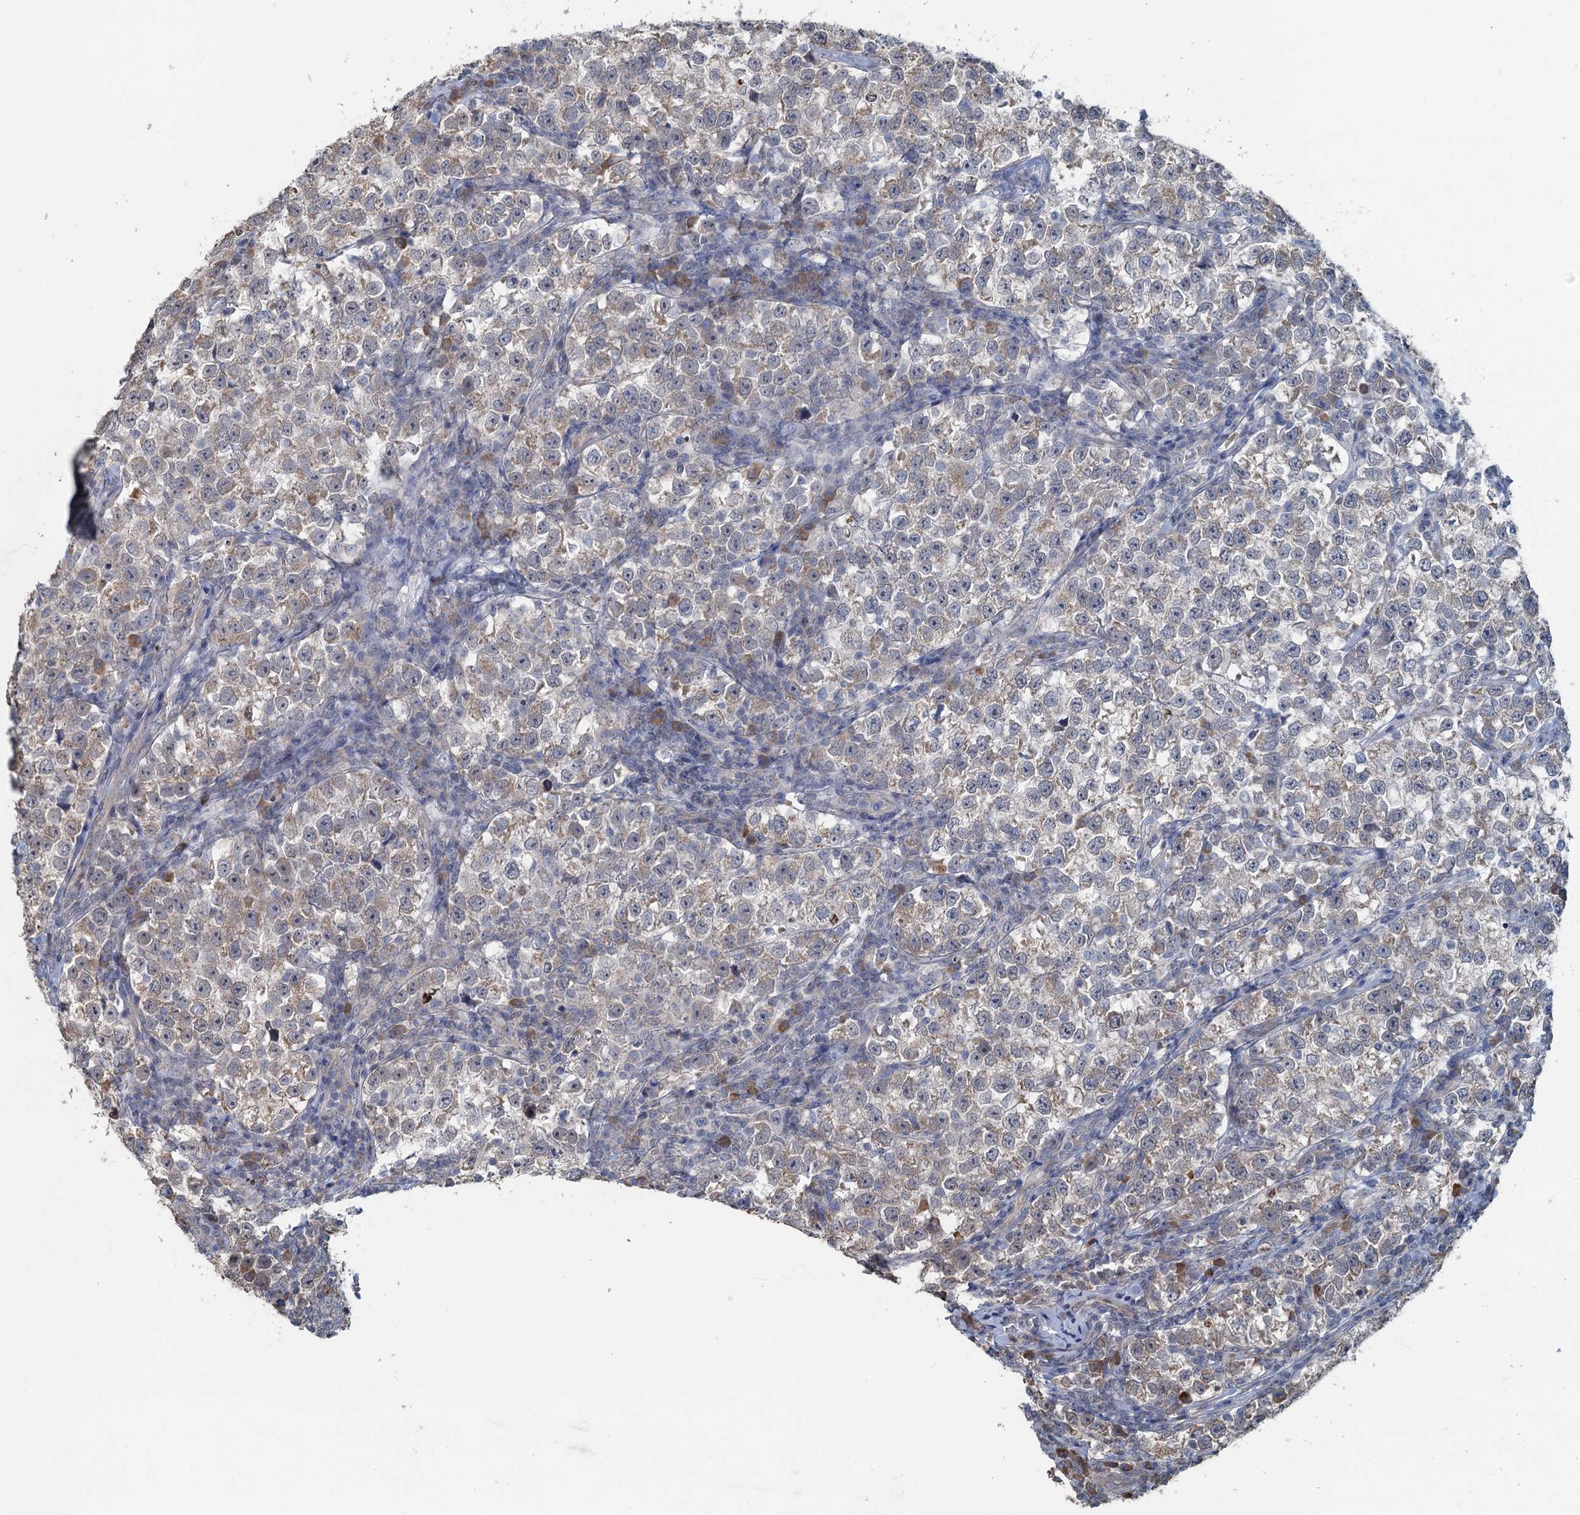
{"staining": {"intensity": "weak", "quantity": "25%-75%", "location": "cytoplasmic/membranous"}, "tissue": "testis cancer", "cell_type": "Tumor cells", "image_type": "cancer", "snomed": [{"axis": "morphology", "description": "Normal tissue, NOS"}, {"axis": "morphology", "description": "Seminoma, NOS"}, {"axis": "topography", "description": "Testis"}], "caption": "Testis cancer (seminoma) stained with immunohistochemistry (IHC) displays weak cytoplasmic/membranous staining in approximately 25%-75% of tumor cells.", "gene": "TEX35", "patient": {"sex": "male", "age": 43}}